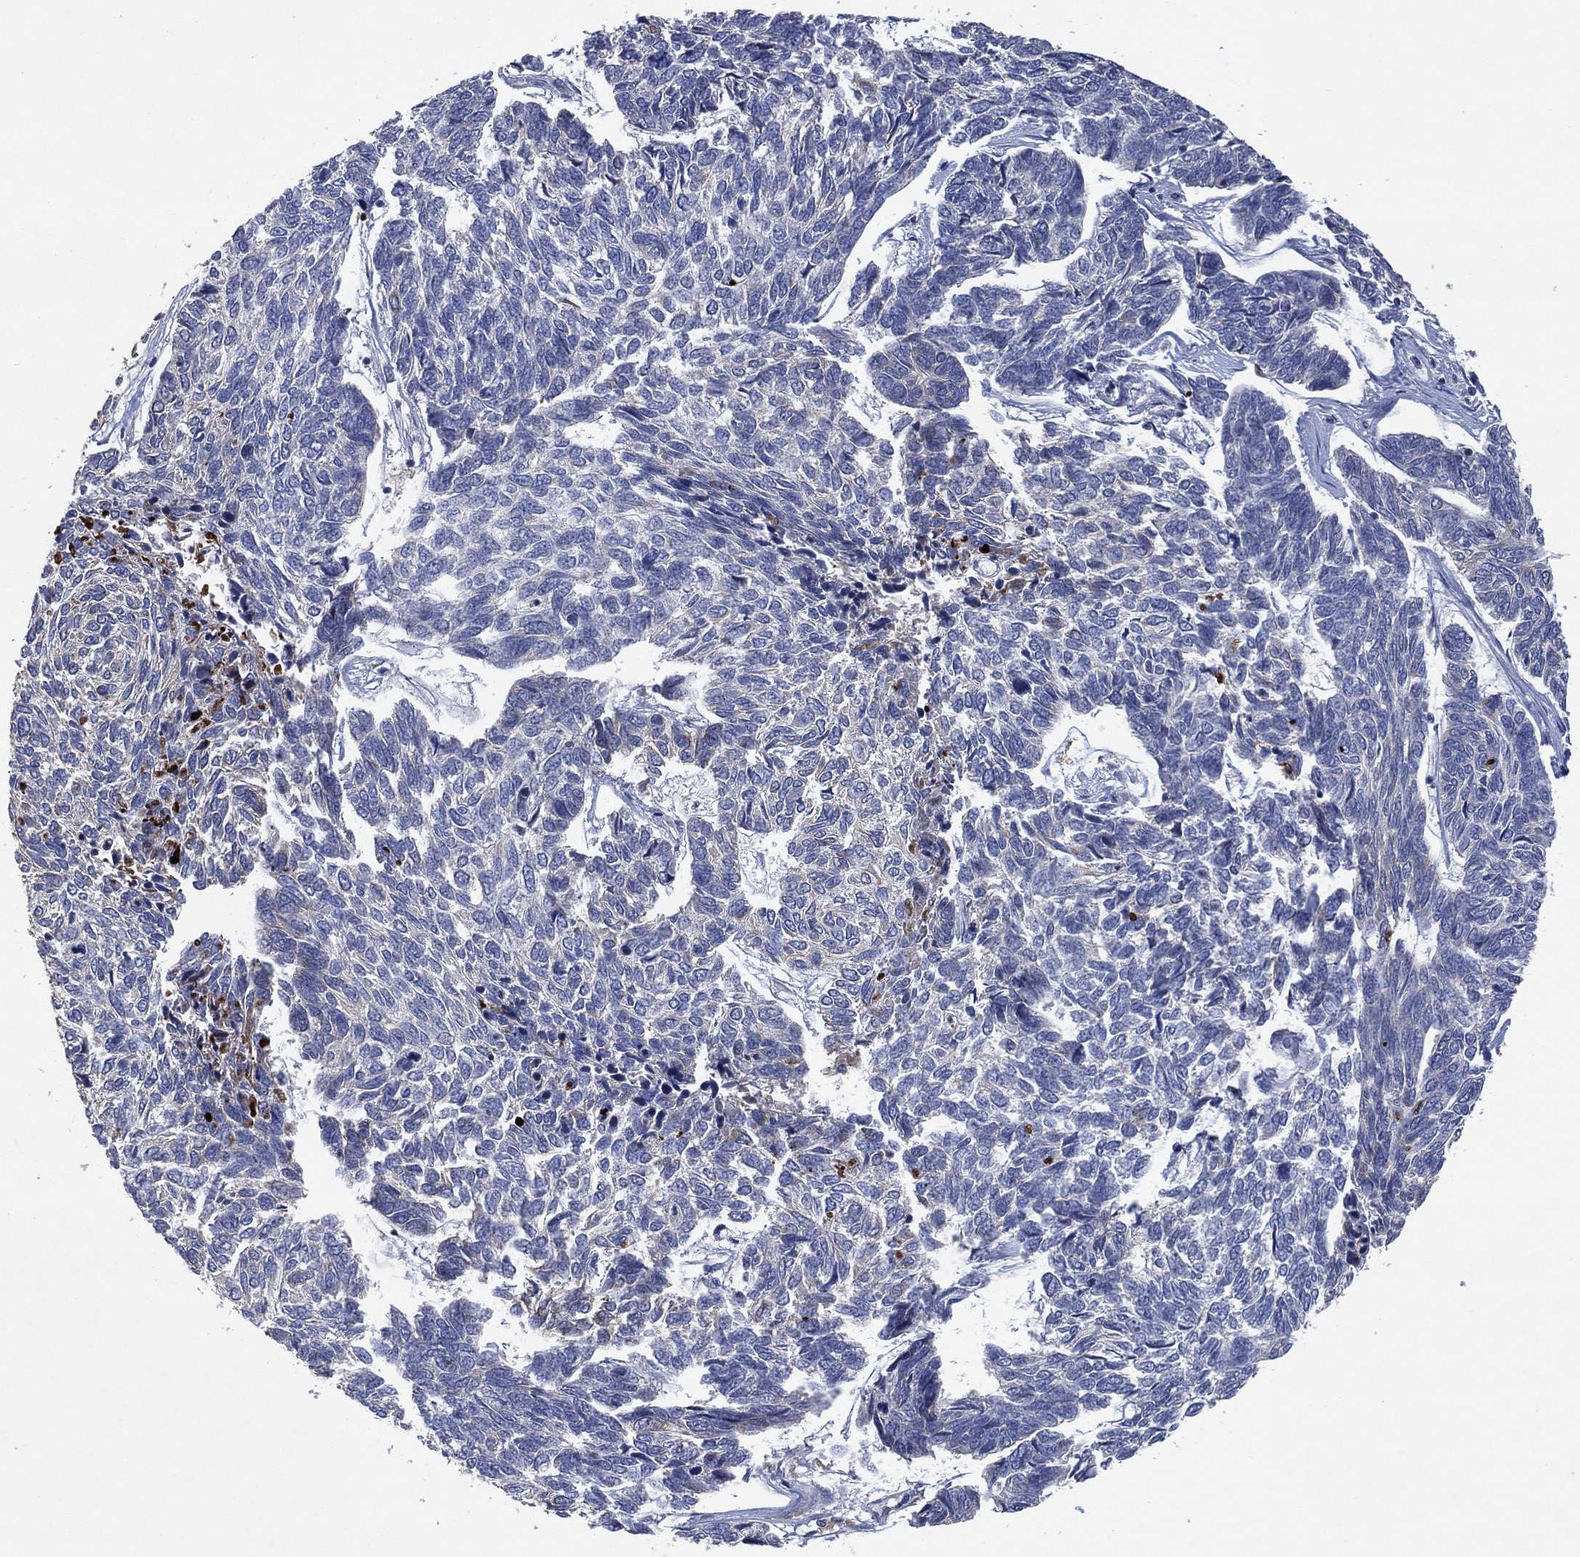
{"staining": {"intensity": "negative", "quantity": "none", "location": "none"}, "tissue": "skin cancer", "cell_type": "Tumor cells", "image_type": "cancer", "snomed": [{"axis": "morphology", "description": "Basal cell carcinoma"}, {"axis": "topography", "description": "Skin"}], "caption": "An immunohistochemistry (IHC) photomicrograph of basal cell carcinoma (skin) is shown. There is no staining in tumor cells of basal cell carcinoma (skin).", "gene": "FLI1", "patient": {"sex": "female", "age": 65}}